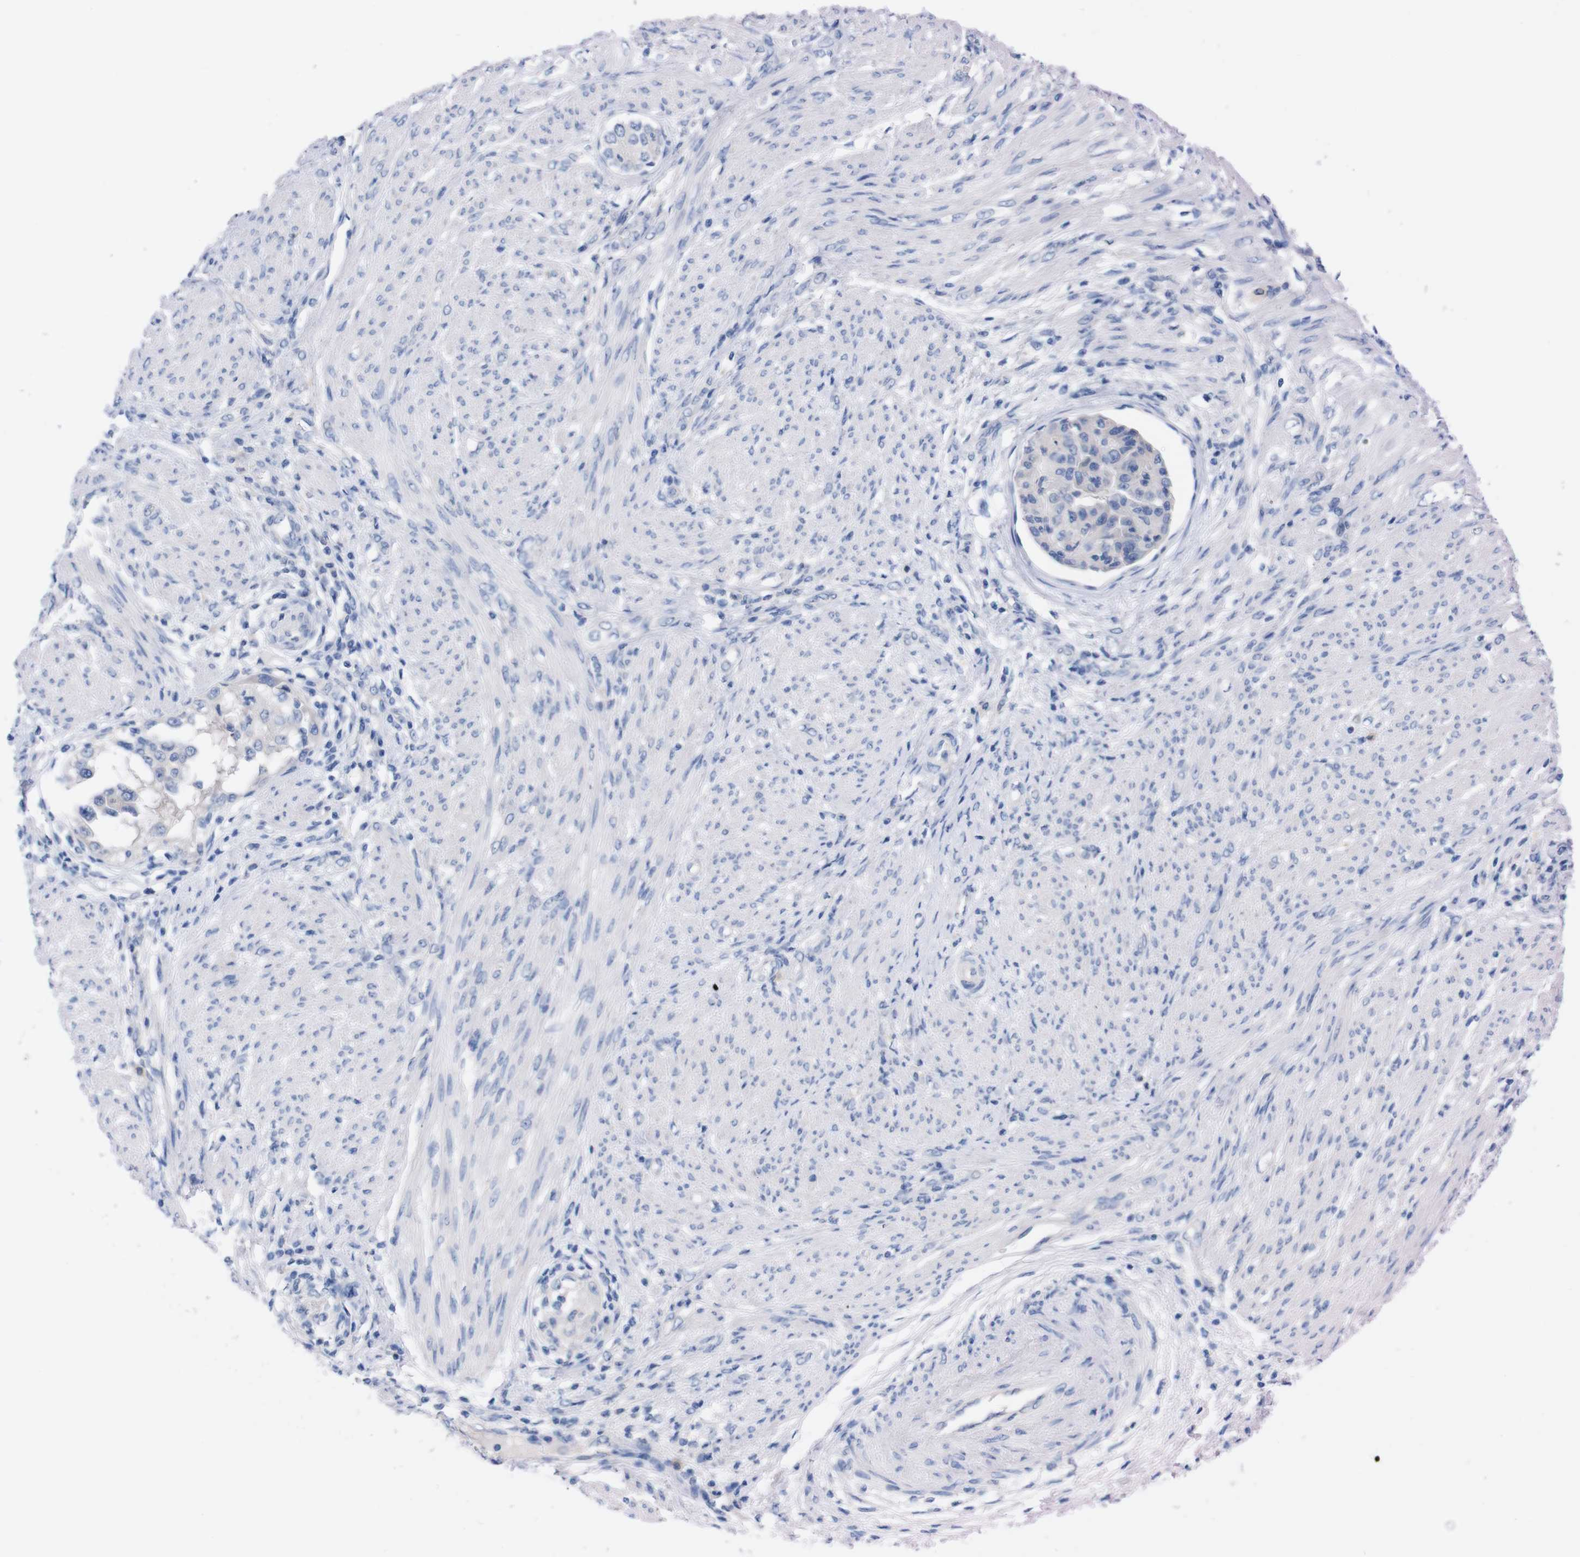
{"staining": {"intensity": "negative", "quantity": "none", "location": "none"}, "tissue": "endometrial cancer", "cell_type": "Tumor cells", "image_type": "cancer", "snomed": [{"axis": "morphology", "description": "Adenocarcinoma, NOS"}, {"axis": "topography", "description": "Endometrium"}], "caption": "Adenocarcinoma (endometrial) stained for a protein using immunohistochemistry shows no expression tumor cells.", "gene": "TMEM243", "patient": {"sex": "female", "age": 85}}